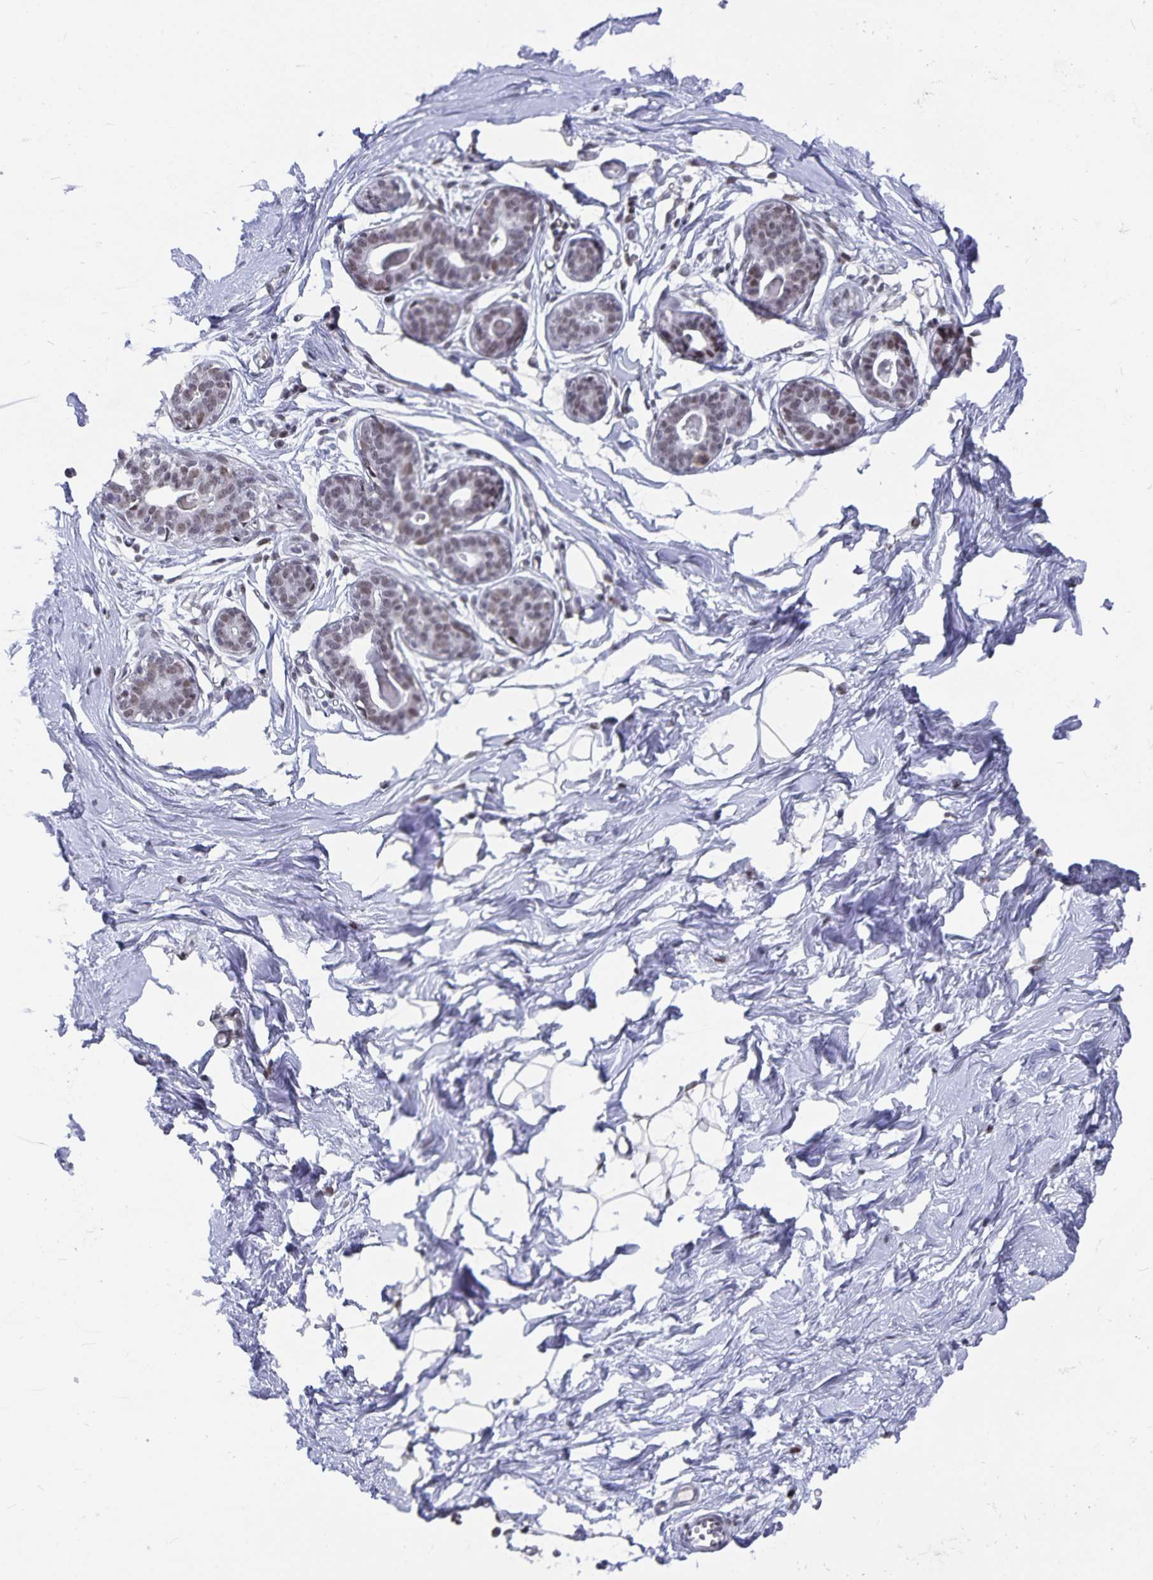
{"staining": {"intensity": "negative", "quantity": "none", "location": "none"}, "tissue": "breast", "cell_type": "Adipocytes", "image_type": "normal", "snomed": [{"axis": "morphology", "description": "Normal tissue, NOS"}, {"axis": "topography", "description": "Breast"}], "caption": "Immunohistochemistry (IHC) image of normal breast: breast stained with DAB (3,3'-diaminobenzidine) shows no significant protein positivity in adipocytes. (DAB (3,3'-diaminobenzidine) immunohistochemistry with hematoxylin counter stain).", "gene": "PBX2", "patient": {"sex": "female", "age": 45}}